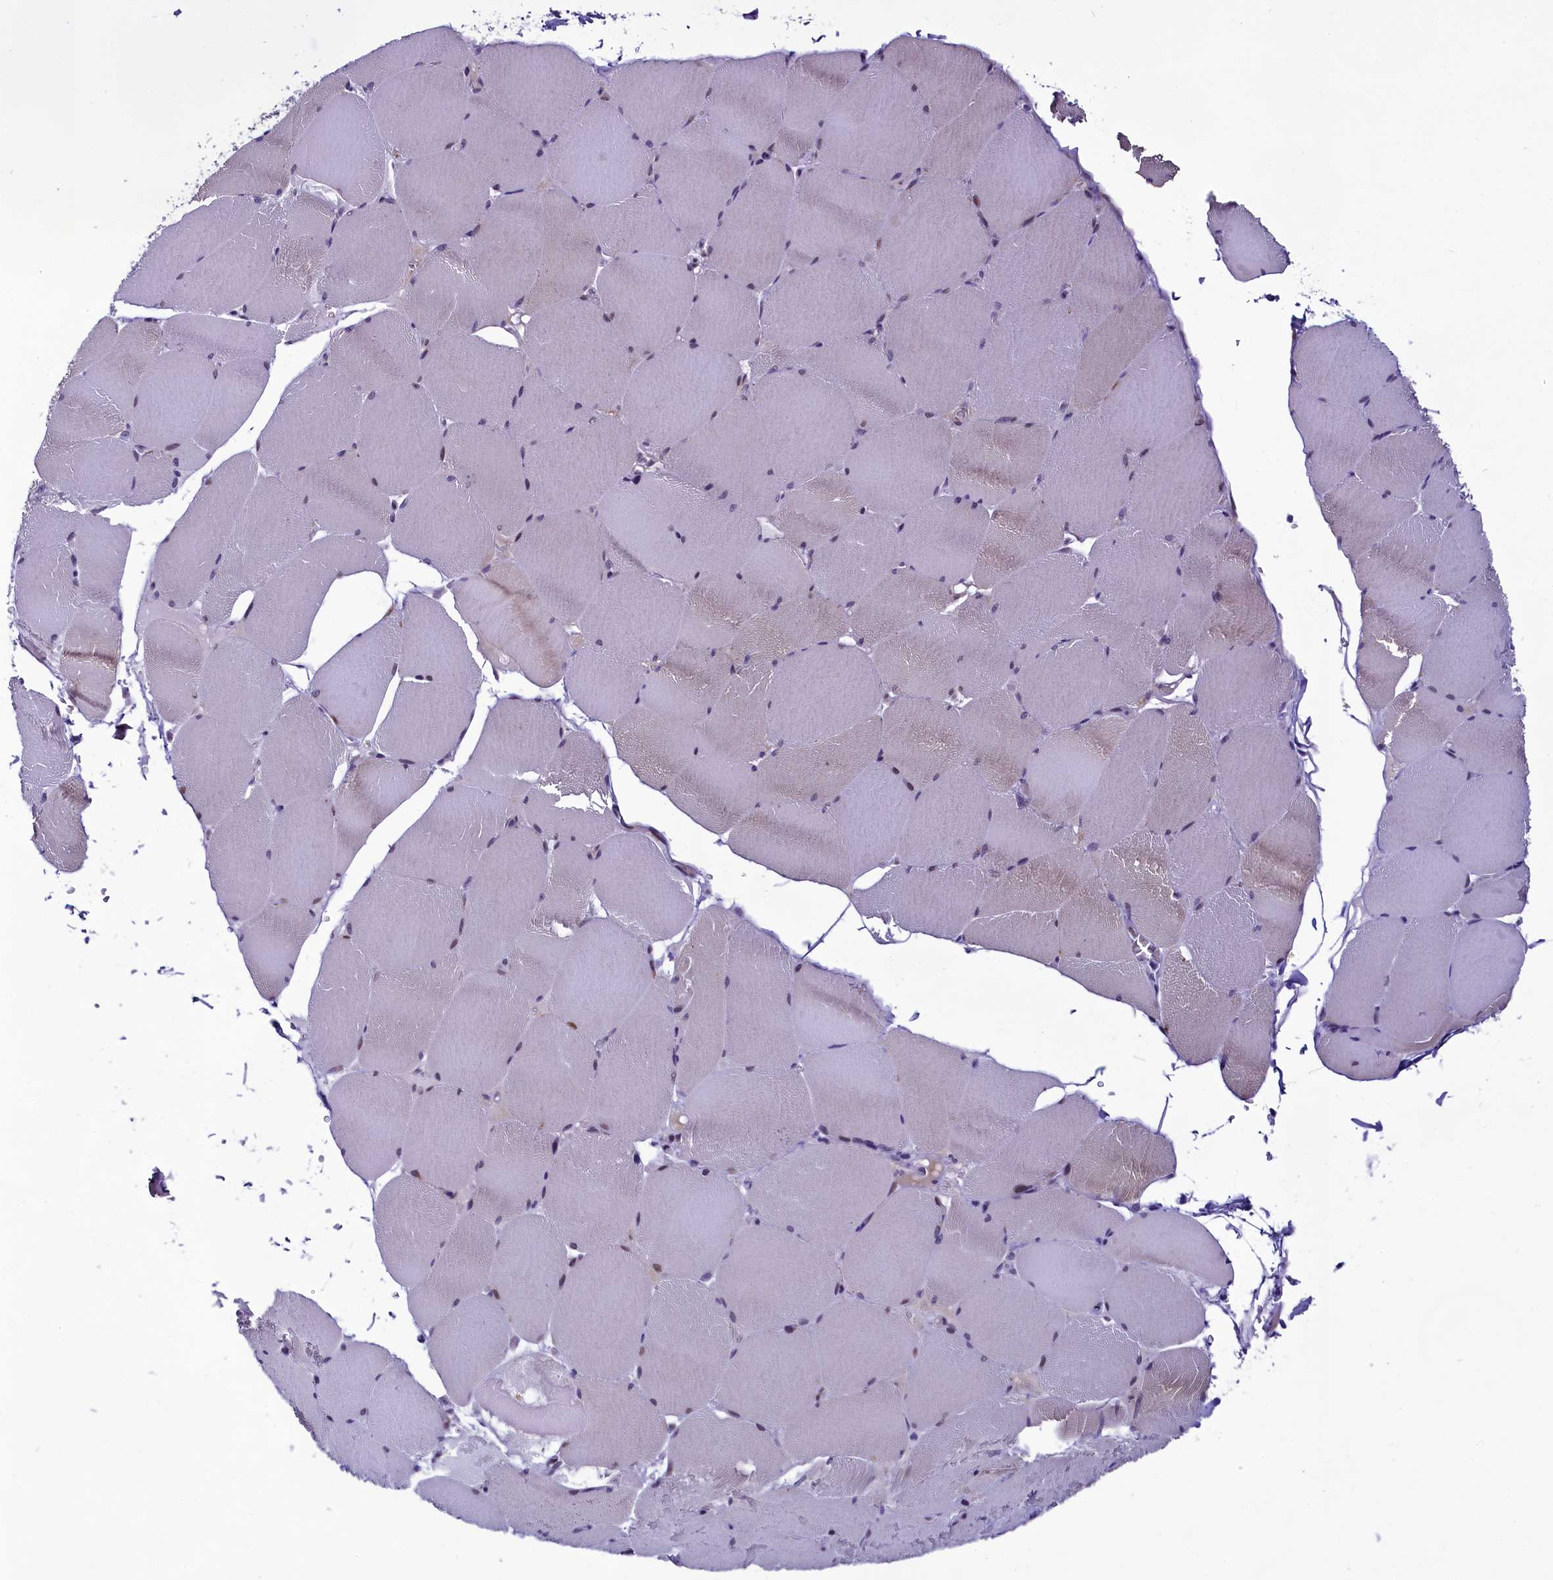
{"staining": {"intensity": "weak", "quantity": "<25%", "location": "cytoplasmic/membranous,nuclear"}, "tissue": "skeletal muscle", "cell_type": "Myocytes", "image_type": "normal", "snomed": [{"axis": "morphology", "description": "Normal tissue, NOS"}, {"axis": "topography", "description": "Skeletal muscle"}, {"axis": "topography", "description": "Head-Neck"}], "caption": "This is a image of IHC staining of benign skeletal muscle, which shows no expression in myocytes. (Stains: DAB IHC with hematoxylin counter stain, Microscopy: brightfield microscopy at high magnification).", "gene": "CCDC106", "patient": {"sex": "male", "age": 66}}